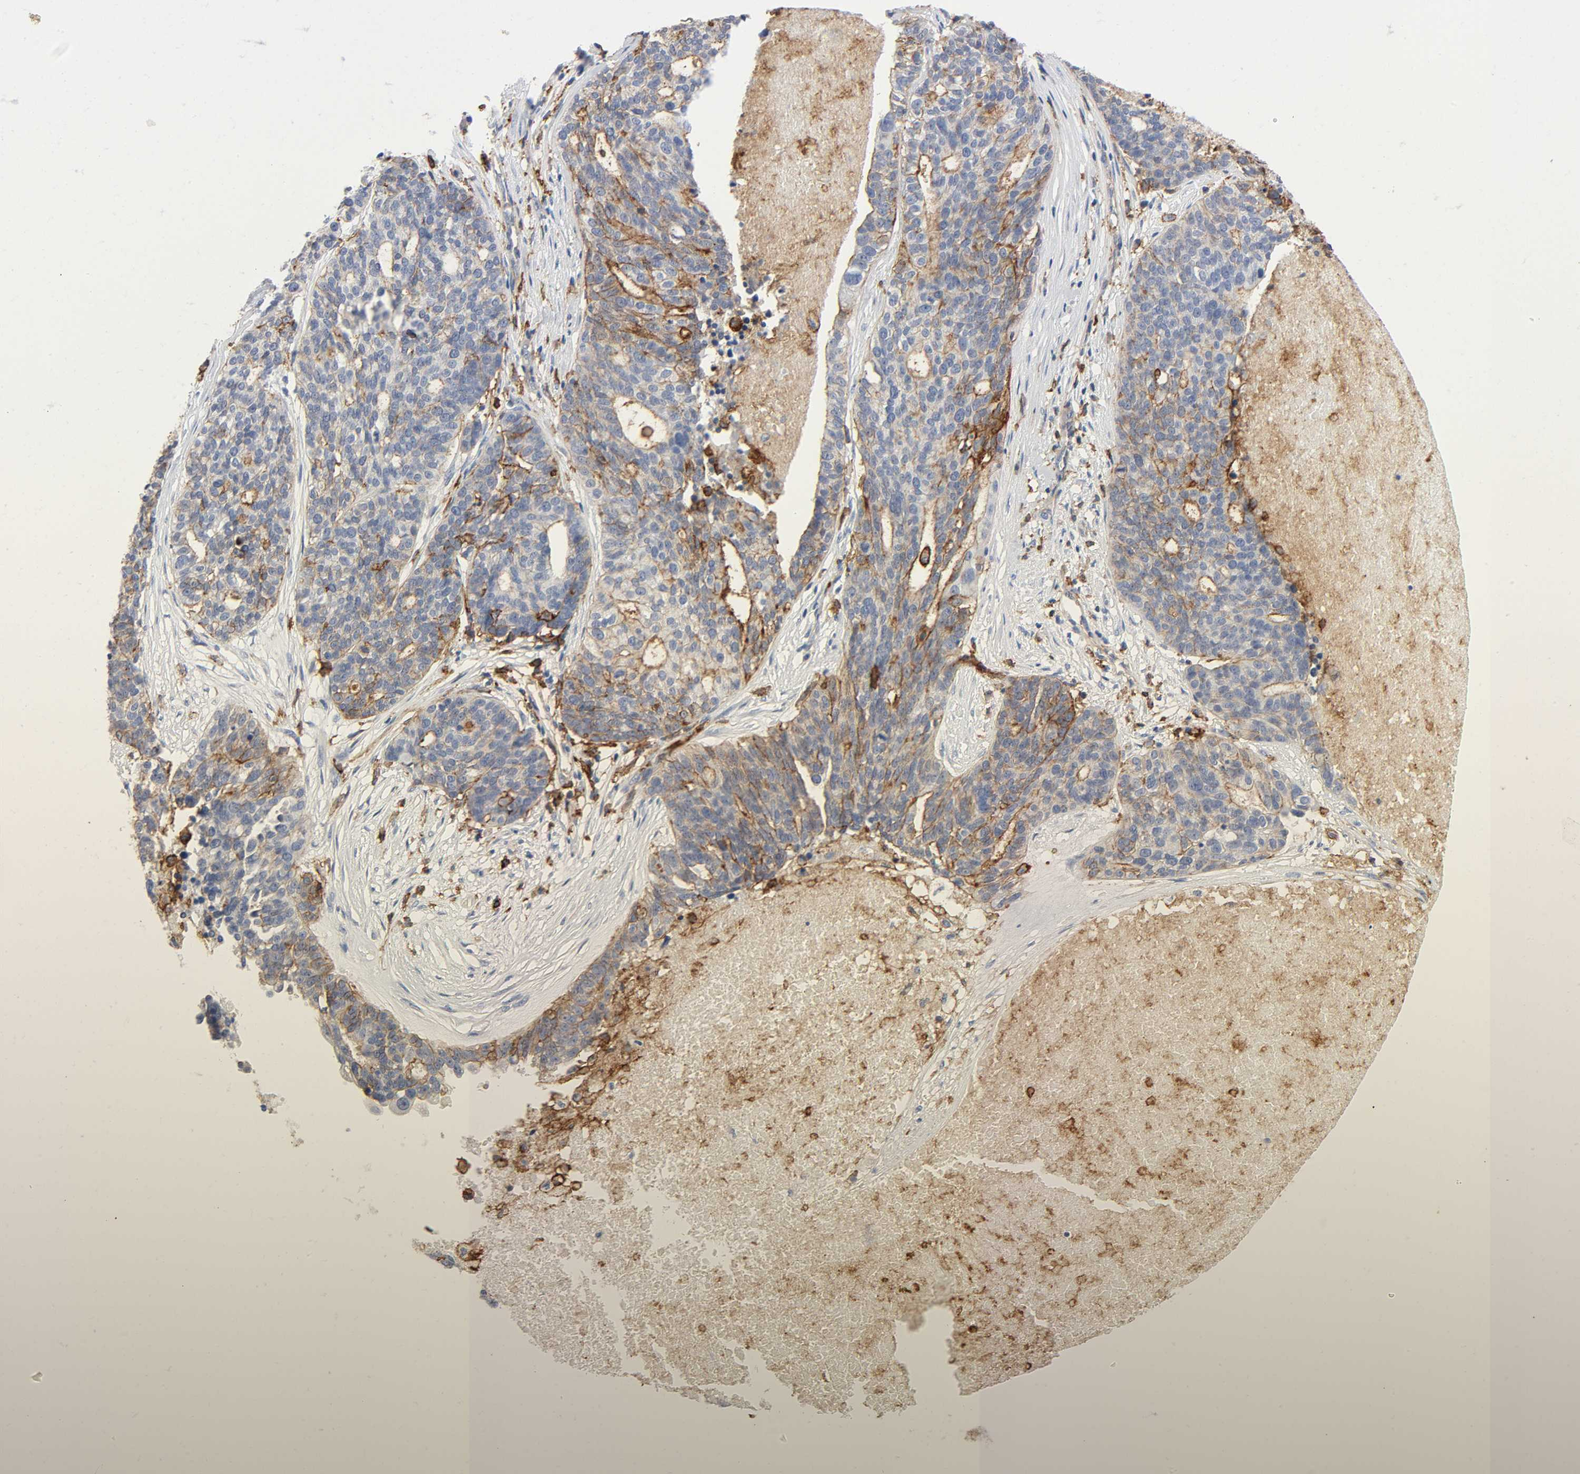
{"staining": {"intensity": "weak", "quantity": "<25%", "location": "cytoplasmic/membranous"}, "tissue": "ovarian cancer", "cell_type": "Tumor cells", "image_type": "cancer", "snomed": [{"axis": "morphology", "description": "Cystadenocarcinoma, serous, NOS"}, {"axis": "topography", "description": "Ovary"}], "caption": "High power microscopy micrograph of an IHC histopathology image of ovarian cancer (serous cystadenocarcinoma), revealing no significant expression in tumor cells.", "gene": "LYN", "patient": {"sex": "female", "age": 59}}